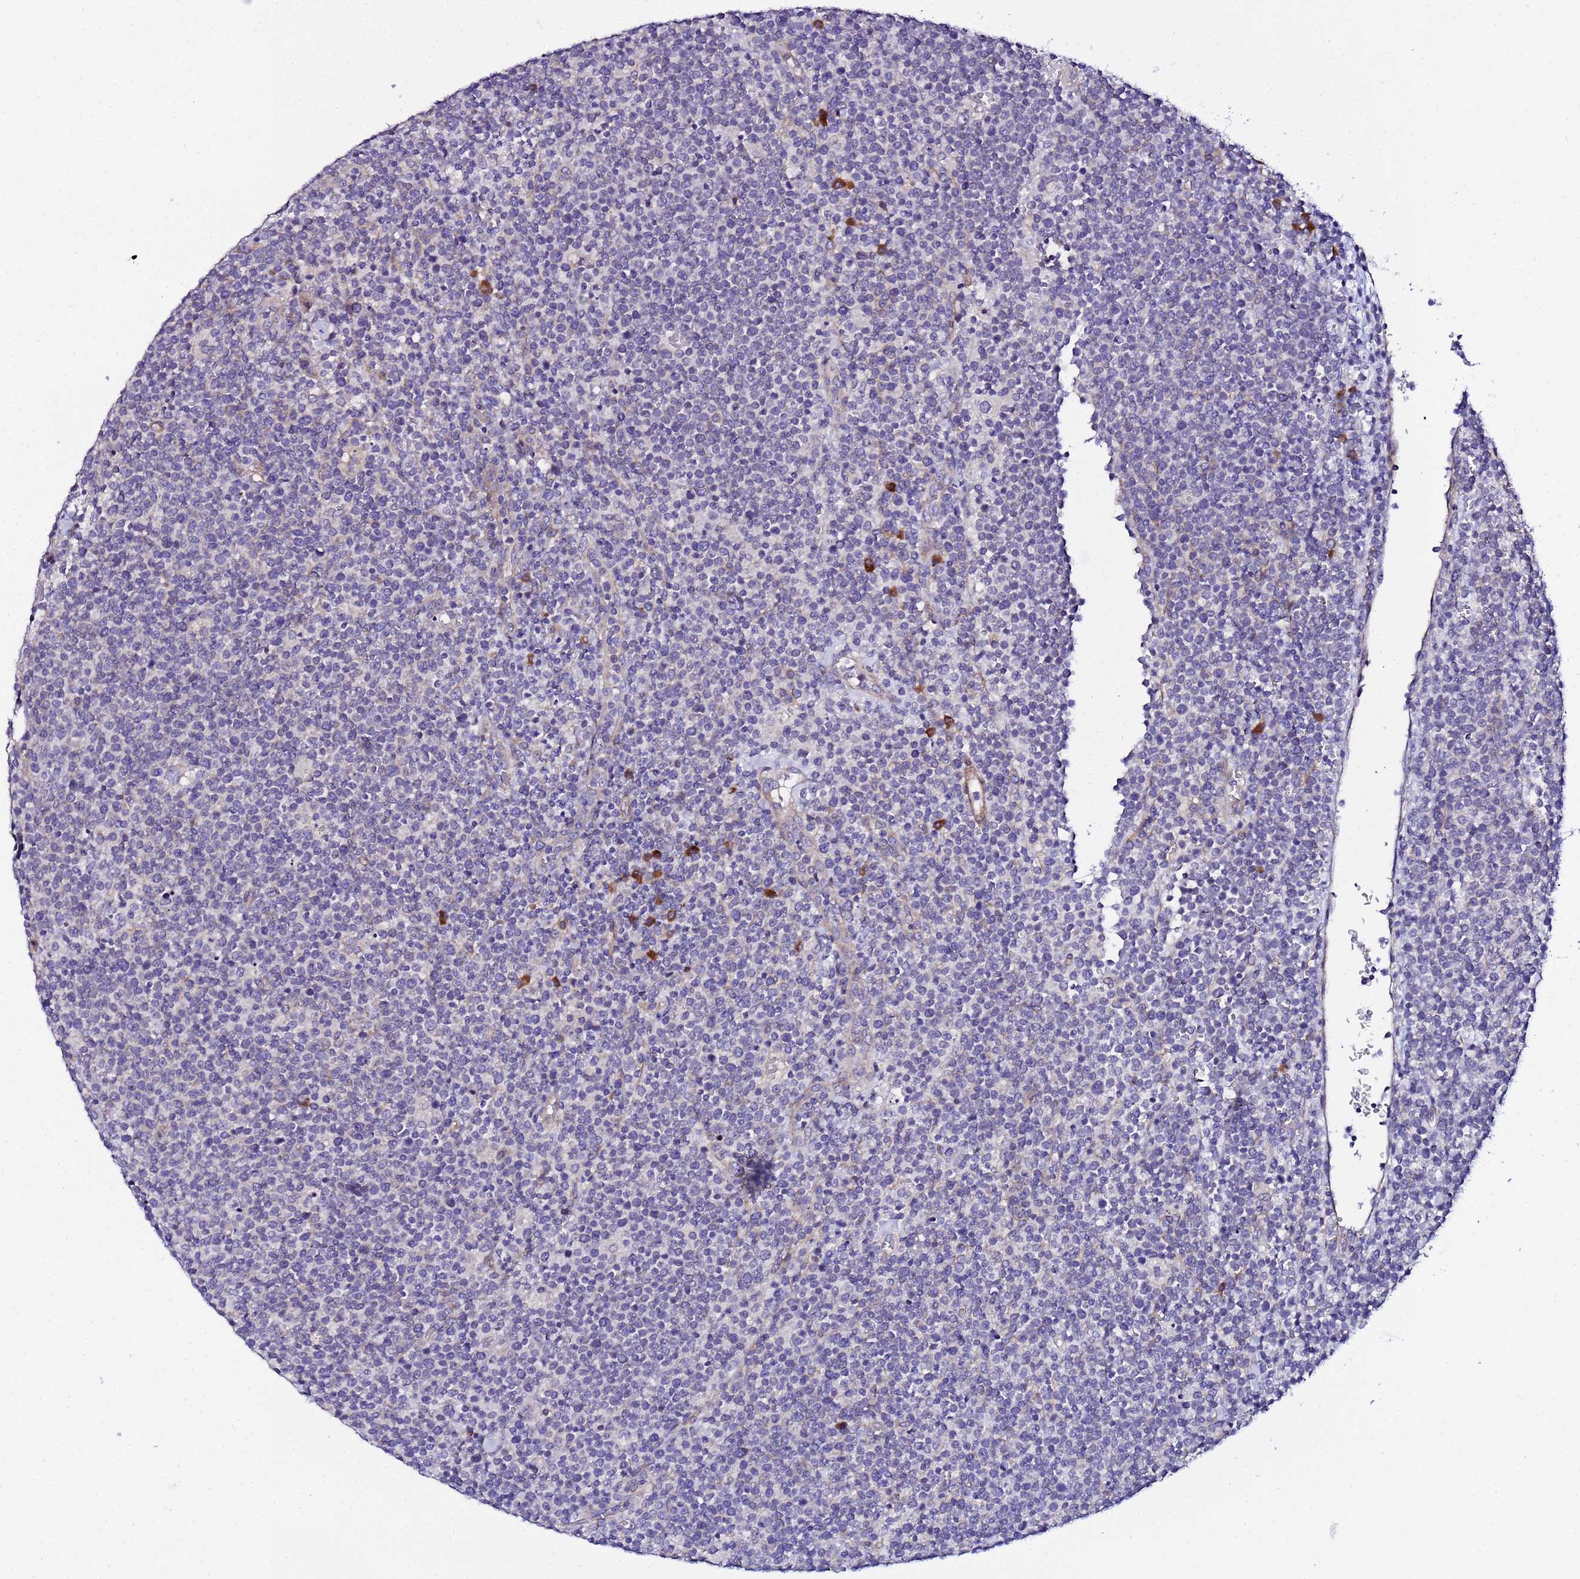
{"staining": {"intensity": "negative", "quantity": "none", "location": "none"}, "tissue": "lymphoma", "cell_type": "Tumor cells", "image_type": "cancer", "snomed": [{"axis": "morphology", "description": "Malignant lymphoma, non-Hodgkin's type, High grade"}, {"axis": "topography", "description": "Lymph node"}], "caption": "IHC micrograph of neoplastic tissue: lymphoma stained with DAB shows no significant protein expression in tumor cells. The staining is performed using DAB brown chromogen with nuclei counter-stained in using hematoxylin.", "gene": "JRKL", "patient": {"sex": "male", "age": 61}}